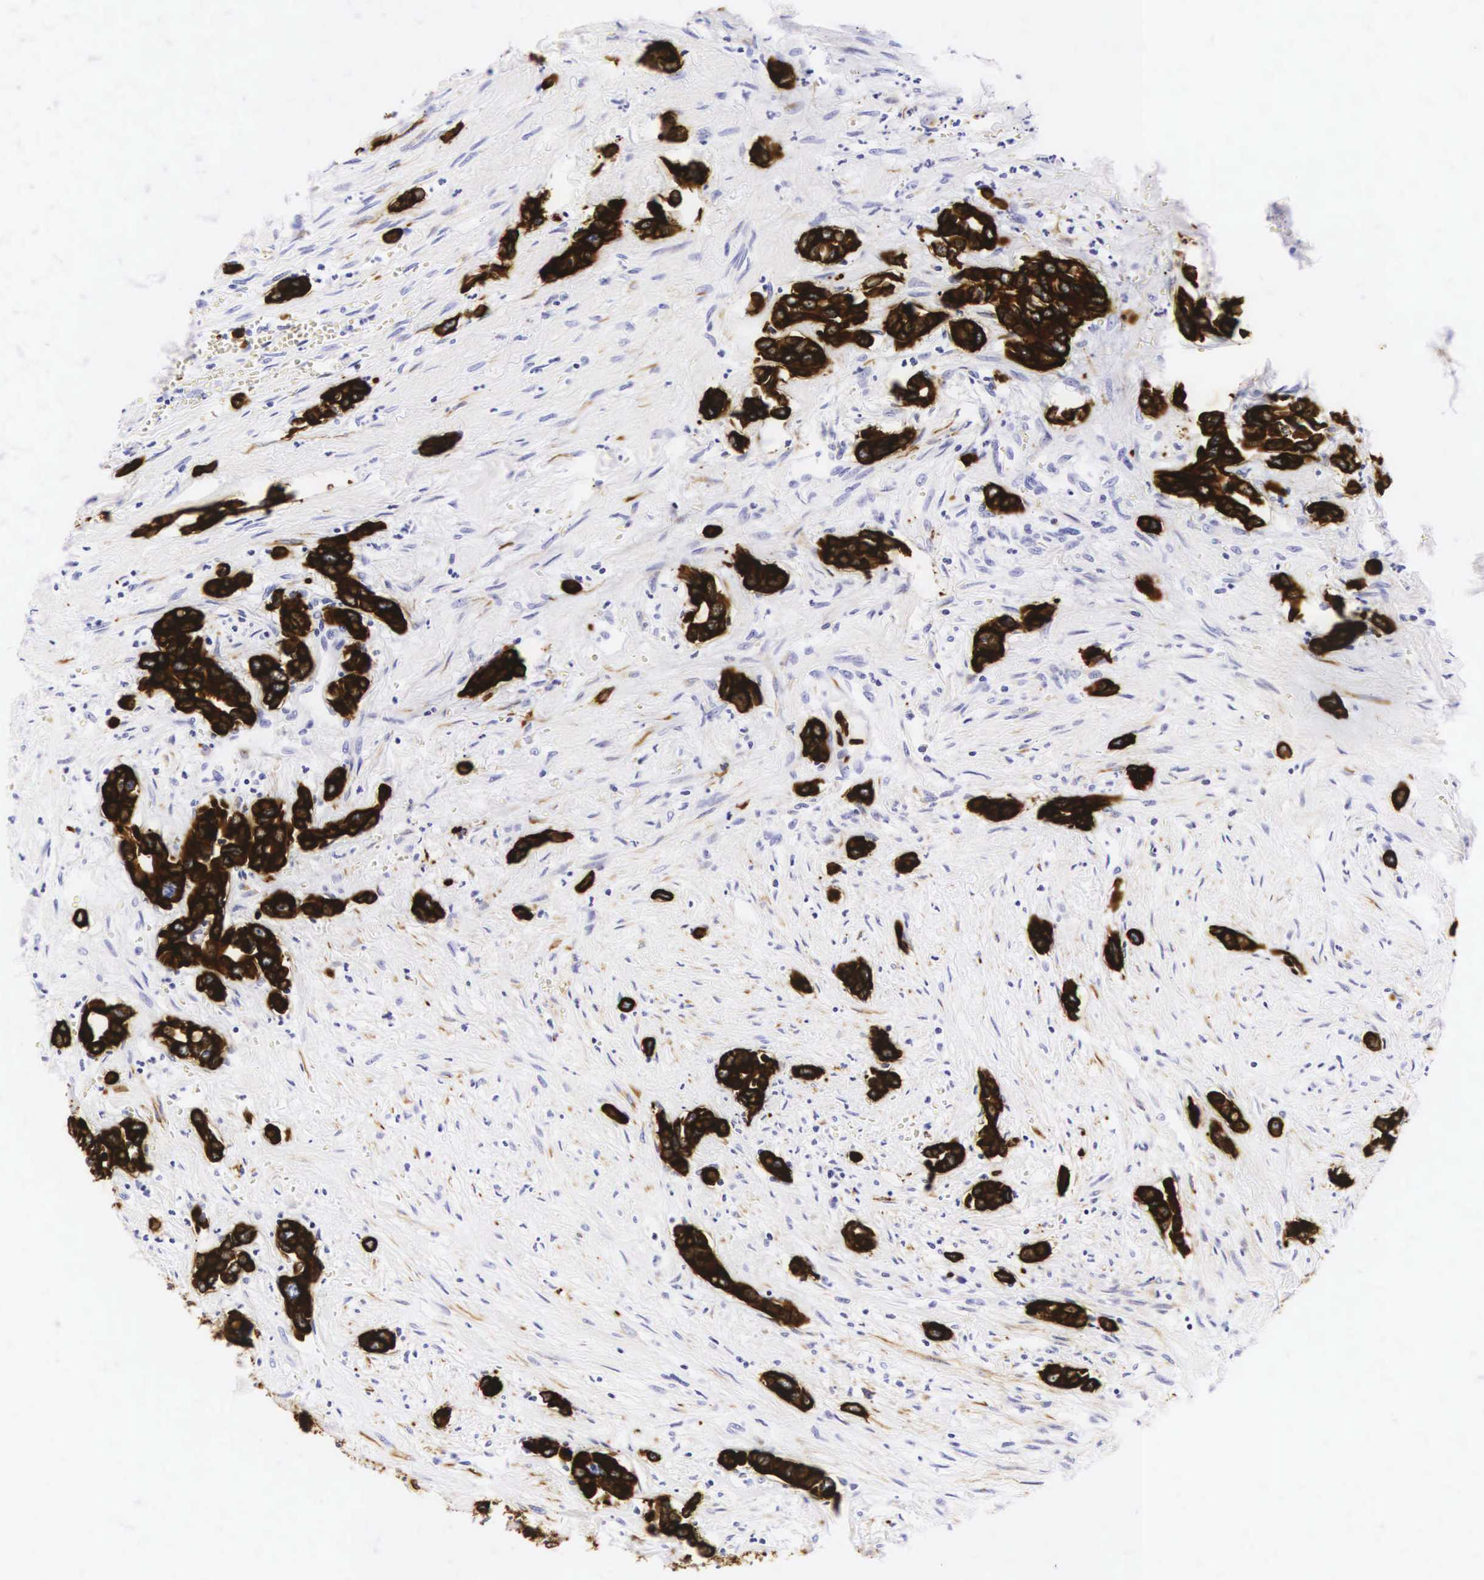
{"staining": {"intensity": "strong", "quantity": ">75%", "location": "cytoplasmic/membranous"}, "tissue": "urothelial cancer", "cell_type": "Tumor cells", "image_type": "cancer", "snomed": [{"axis": "morphology", "description": "Urothelial carcinoma, High grade"}, {"axis": "topography", "description": "Urinary bladder"}], "caption": "Protein positivity by immunohistochemistry (IHC) exhibits strong cytoplasmic/membranous staining in approximately >75% of tumor cells in urothelial cancer. The staining was performed using DAB (3,3'-diaminobenzidine) to visualize the protein expression in brown, while the nuclei were stained in blue with hematoxylin (Magnification: 20x).", "gene": "KRT18", "patient": {"sex": "male", "age": 86}}